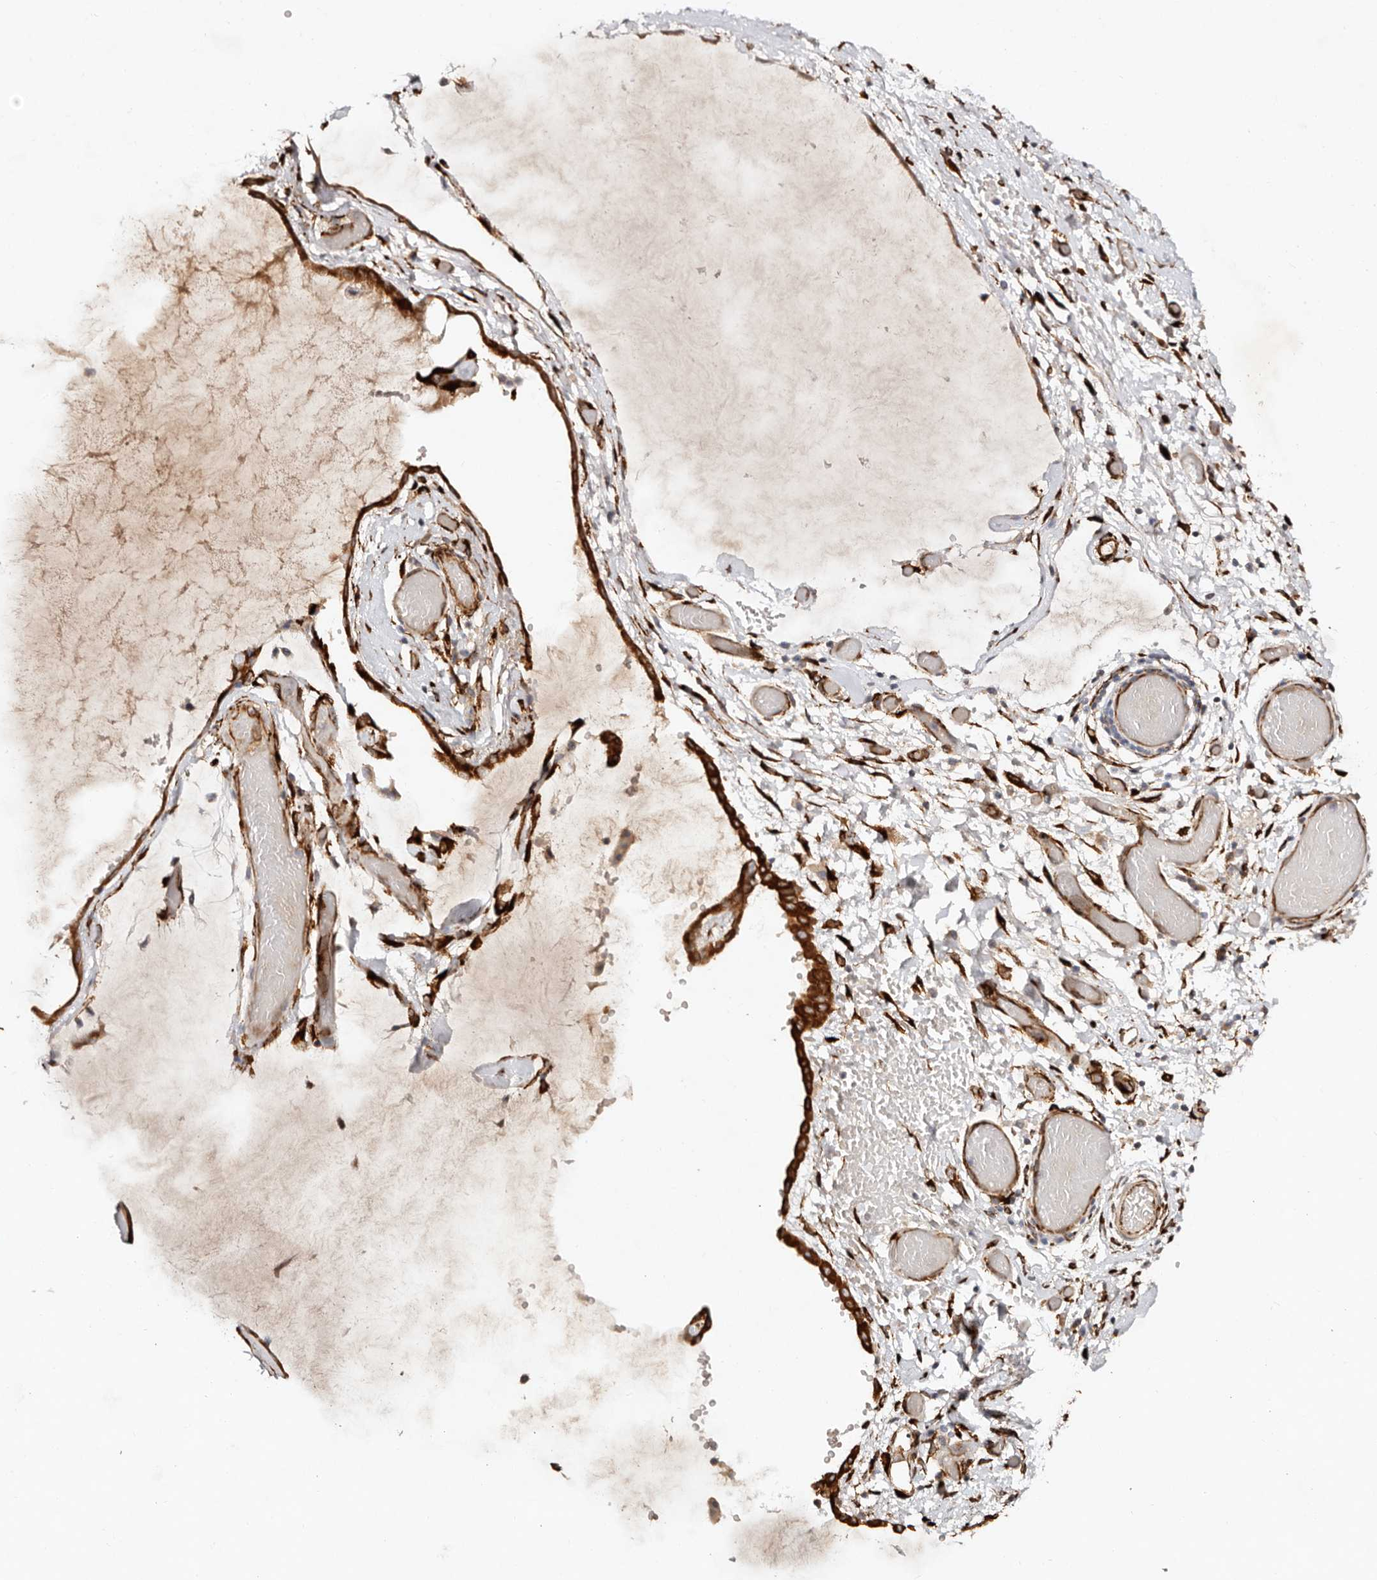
{"staining": {"intensity": "strong", "quantity": "25%-75%", "location": "cytoplasmic/membranous"}, "tissue": "ovarian cancer", "cell_type": "Tumor cells", "image_type": "cancer", "snomed": [{"axis": "morphology", "description": "Cystadenocarcinoma, mucinous, NOS"}, {"axis": "topography", "description": "Ovary"}], "caption": "The image shows staining of ovarian cancer, revealing strong cytoplasmic/membranous protein expression (brown color) within tumor cells. (IHC, brightfield microscopy, high magnification).", "gene": "SERPINH1", "patient": {"sex": "female", "age": 39}}